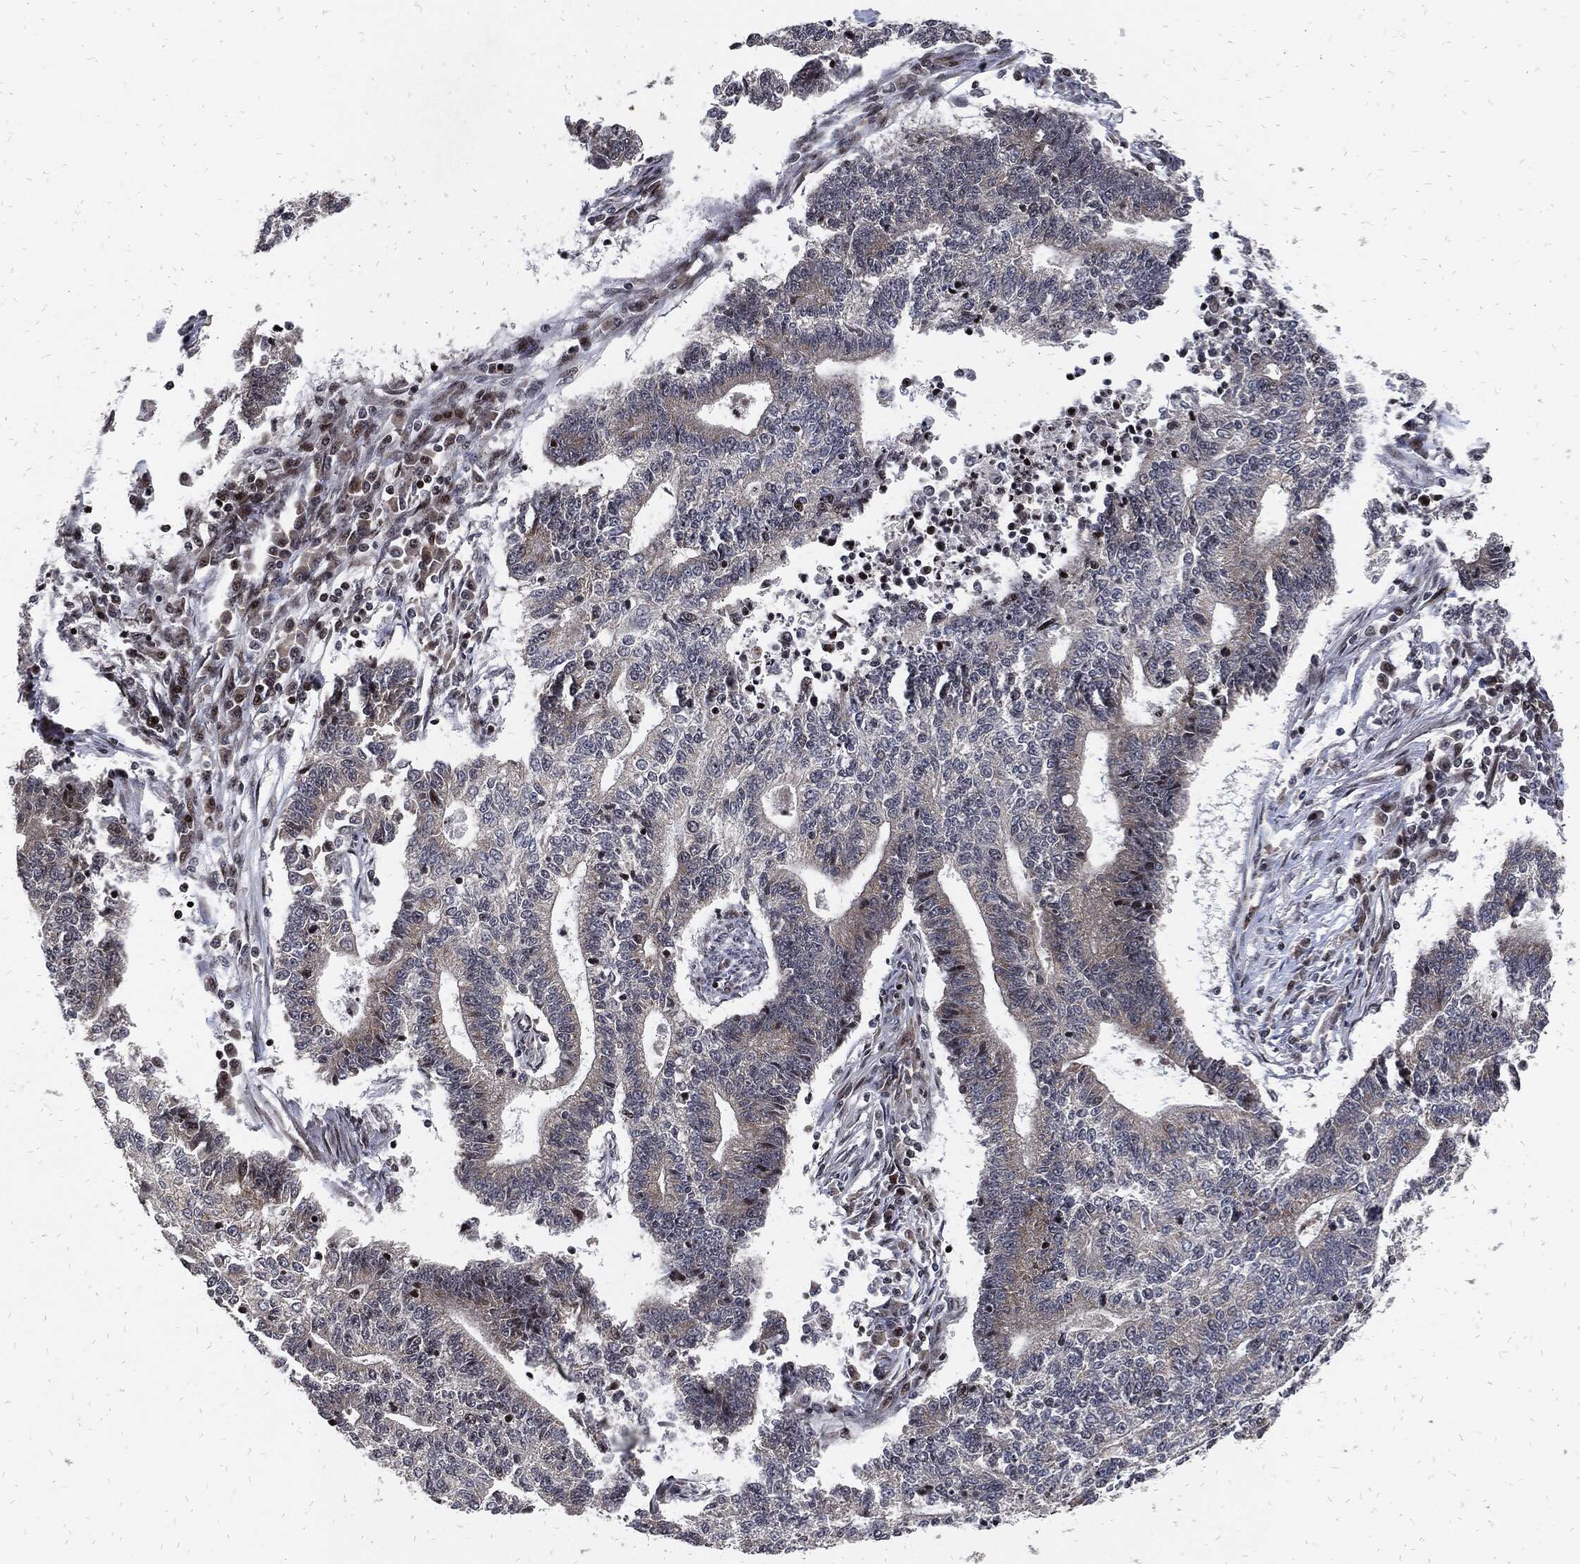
{"staining": {"intensity": "strong", "quantity": "<25%", "location": "cytoplasmic/membranous"}, "tissue": "endometrial cancer", "cell_type": "Tumor cells", "image_type": "cancer", "snomed": [{"axis": "morphology", "description": "Adenocarcinoma, NOS"}, {"axis": "topography", "description": "Uterus"}, {"axis": "topography", "description": "Endometrium"}], "caption": "Endometrial cancer was stained to show a protein in brown. There is medium levels of strong cytoplasmic/membranous staining in approximately <25% of tumor cells.", "gene": "ZNF775", "patient": {"sex": "female", "age": 54}}